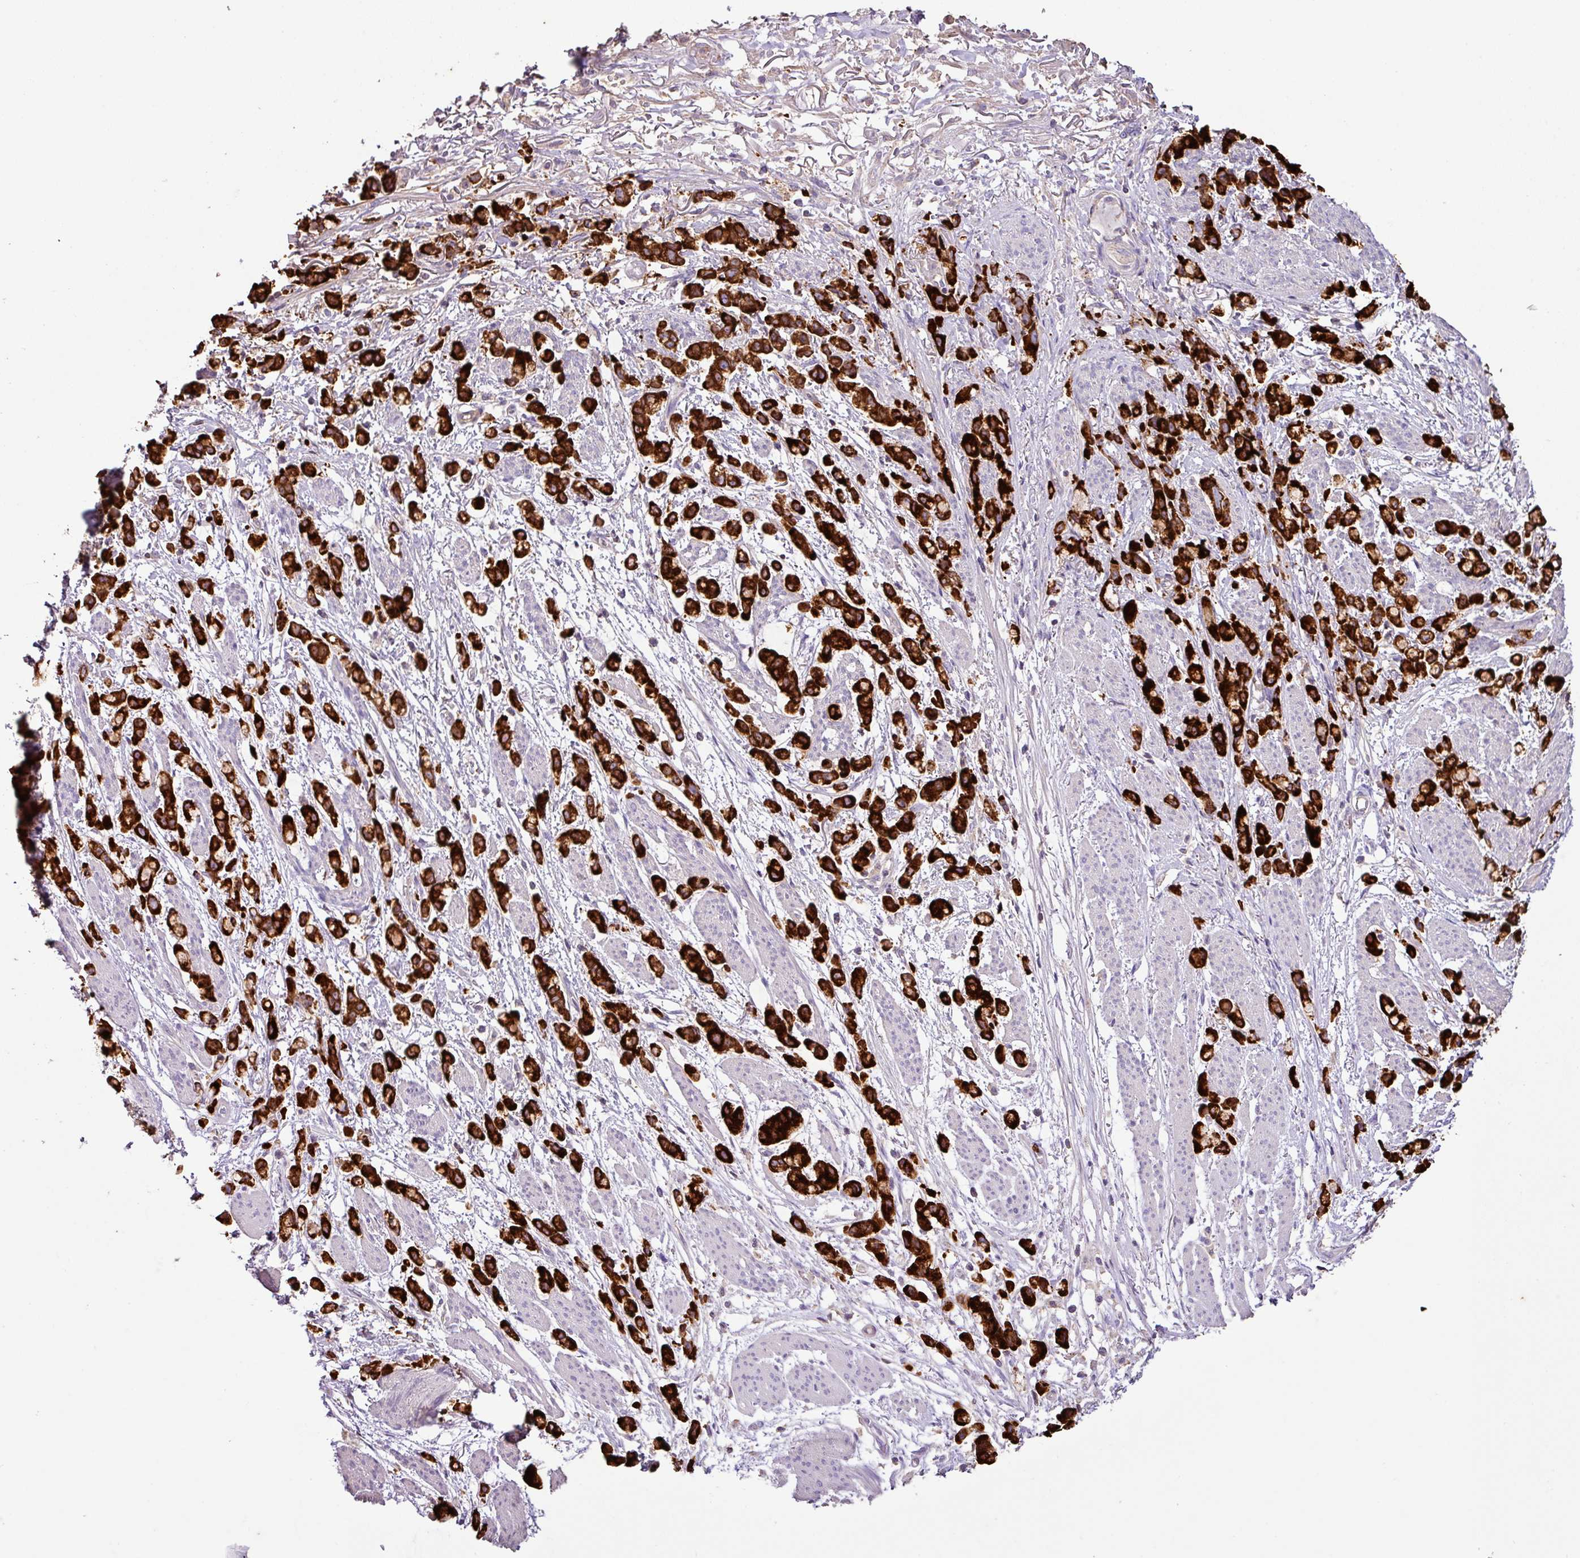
{"staining": {"intensity": "strong", "quantity": ">75%", "location": "cytoplasmic/membranous"}, "tissue": "stomach cancer", "cell_type": "Tumor cells", "image_type": "cancer", "snomed": [{"axis": "morphology", "description": "Adenocarcinoma, NOS"}, {"axis": "topography", "description": "Stomach"}], "caption": "This image shows stomach cancer (adenocarcinoma) stained with immunohistochemistry (IHC) to label a protein in brown. The cytoplasmic/membranous of tumor cells show strong positivity for the protein. Nuclei are counter-stained blue.", "gene": "AGR3", "patient": {"sex": "female", "age": 81}}